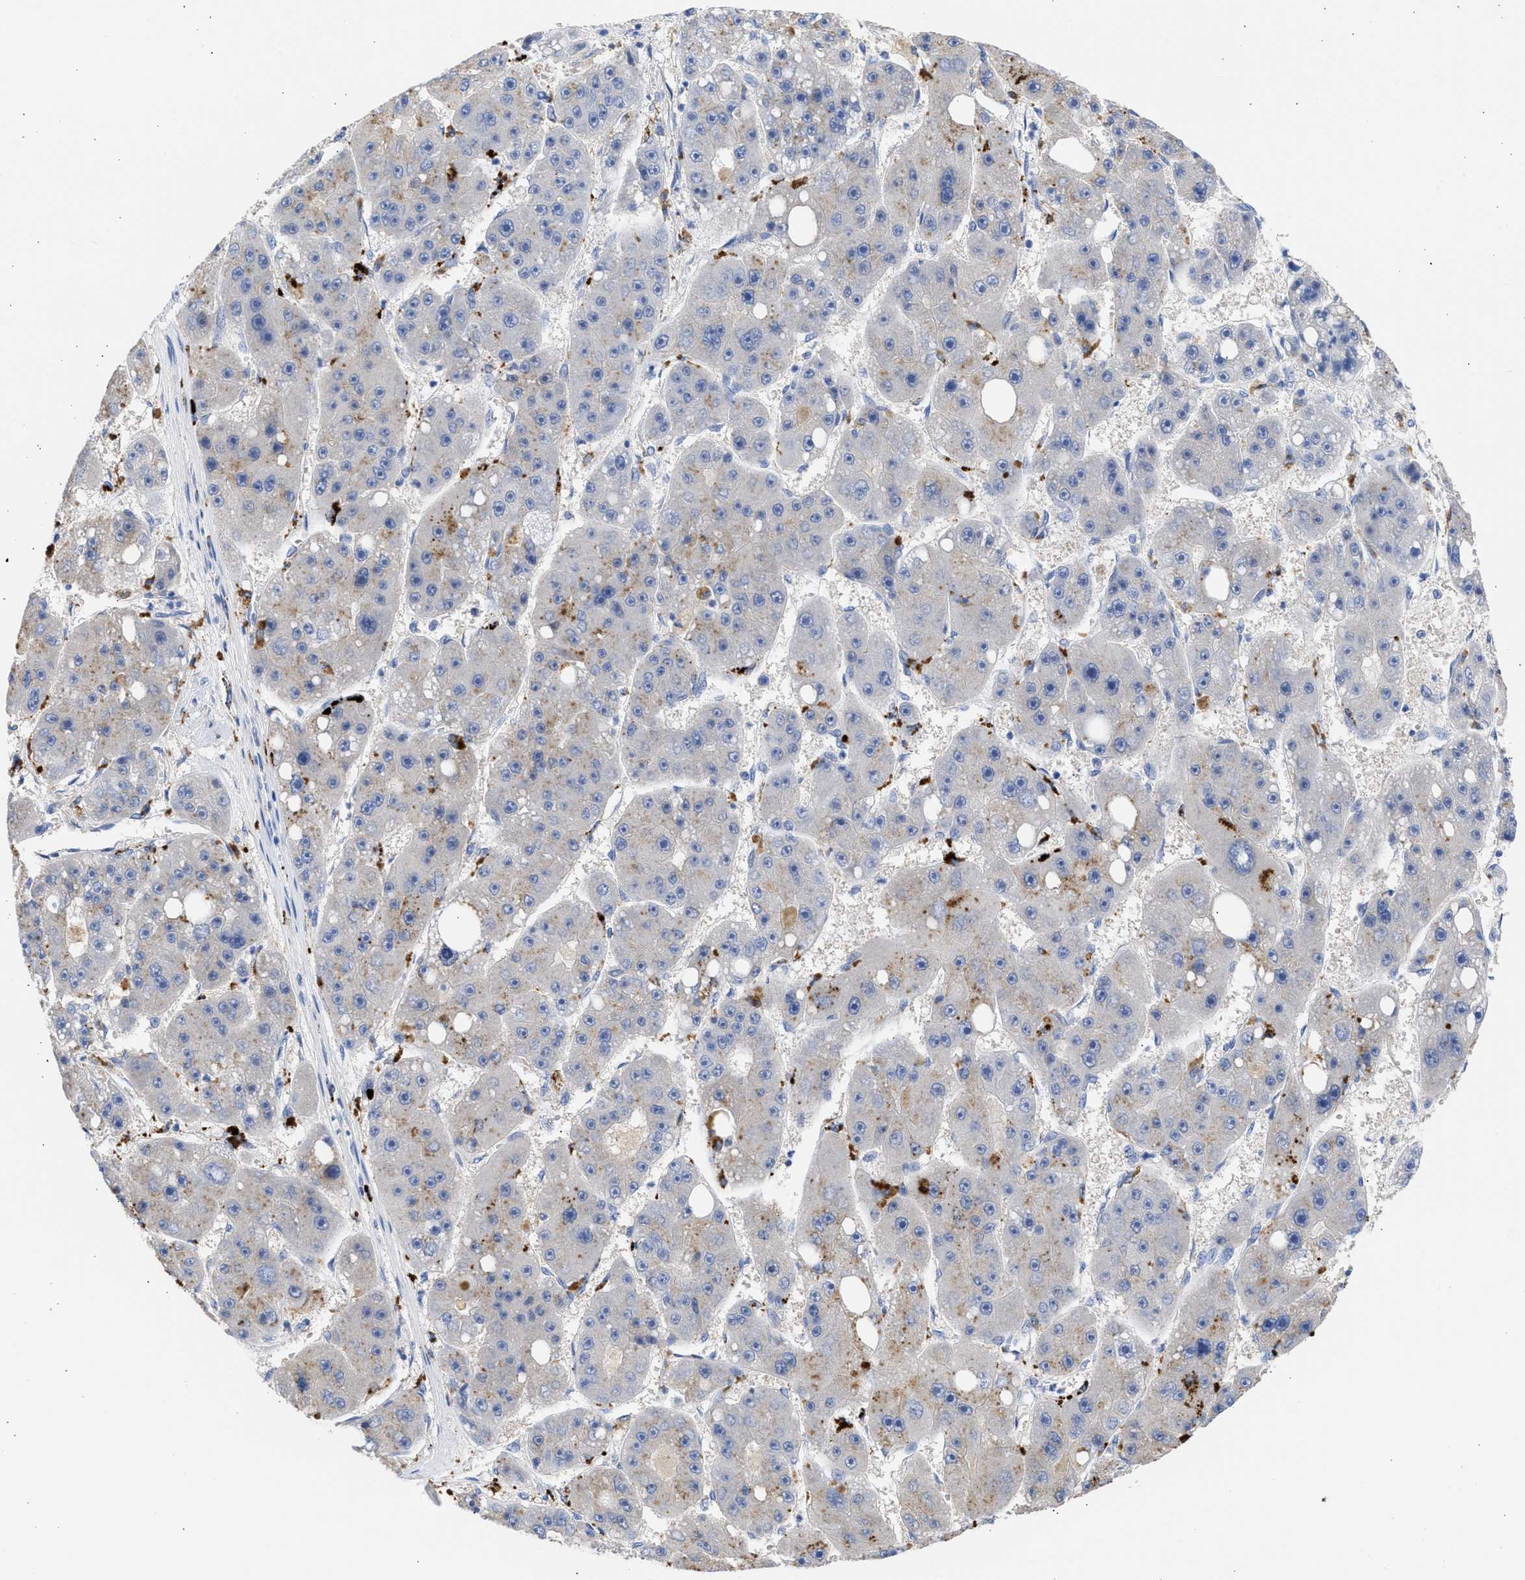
{"staining": {"intensity": "negative", "quantity": "none", "location": "none"}, "tissue": "liver cancer", "cell_type": "Tumor cells", "image_type": "cancer", "snomed": [{"axis": "morphology", "description": "Carcinoma, Hepatocellular, NOS"}, {"axis": "topography", "description": "Liver"}], "caption": "High magnification brightfield microscopy of liver cancer (hepatocellular carcinoma) stained with DAB (3,3'-diaminobenzidine) (brown) and counterstained with hematoxylin (blue): tumor cells show no significant positivity.", "gene": "RSPH1", "patient": {"sex": "female", "age": 61}}